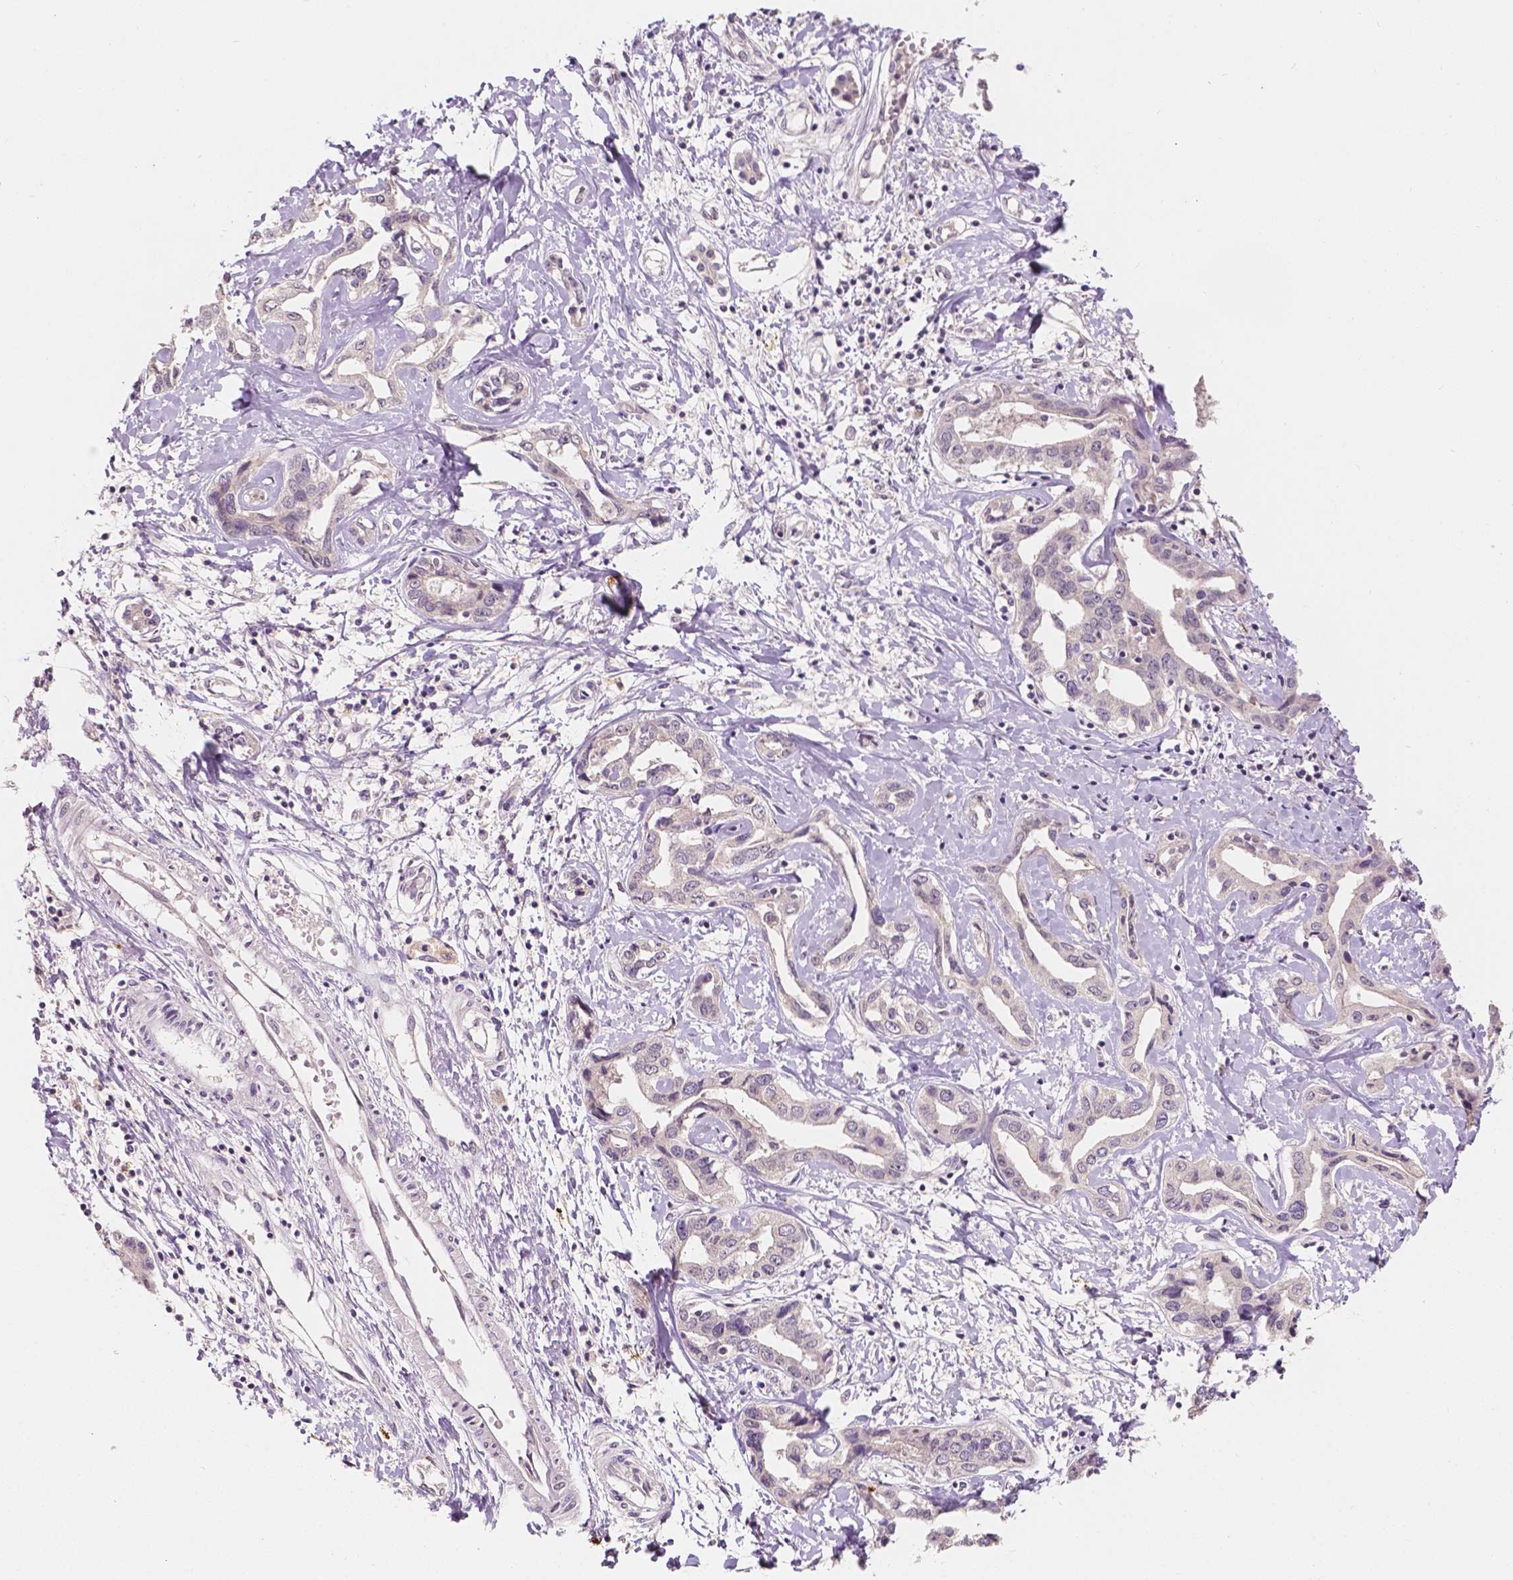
{"staining": {"intensity": "negative", "quantity": "none", "location": "none"}, "tissue": "liver cancer", "cell_type": "Tumor cells", "image_type": "cancer", "snomed": [{"axis": "morphology", "description": "Cholangiocarcinoma"}, {"axis": "topography", "description": "Liver"}], "caption": "IHC image of neoplastic tissue: human liver cancer stained with DAB demonstrates no significant protein positivity in tumor cells.", "gene": "SIRT2", "patient": {"sex": "male", "age": 59}}